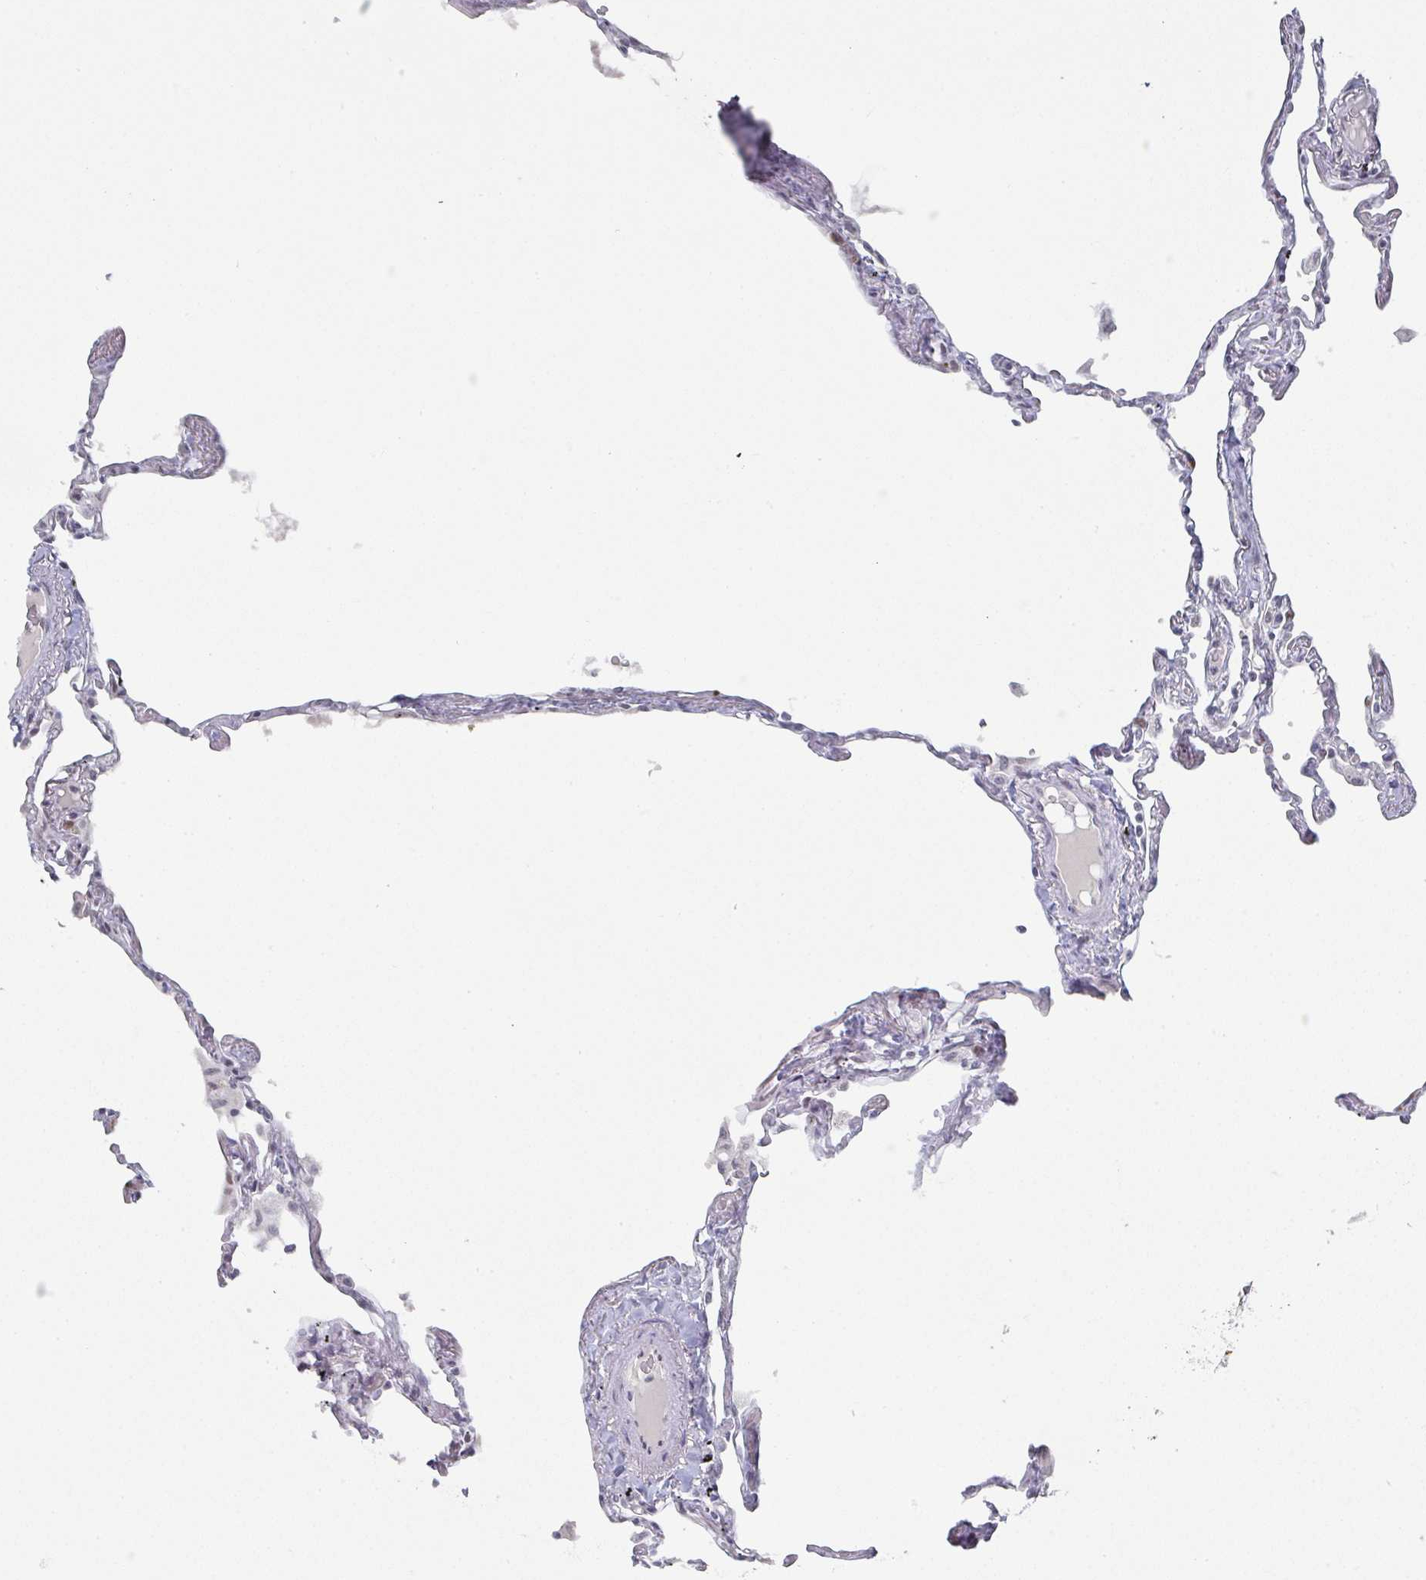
{"staining": {"intensity": "weak", "quantity": "<25%", "location": "nuclear"}, "tissue": "lung", "cell_type": "Alveolar cells", "image_type": "normal", "snomed": [{"axis": "morphology", "description": "Normal tissue, NOS"}, {"axis": "topography", "description": "Lung"}], "caption": "Immunohistochemistry image of normal human lung stained for a protein (brown), which reveals no staining in alveolar cells. Brightfield microscopy of immunohistochemistry stained with DAB (brown) and hematoxylin (blue), captured at high magnification.", "gene": "LIN54", "patient": {"sex": "female", "age": 67}}